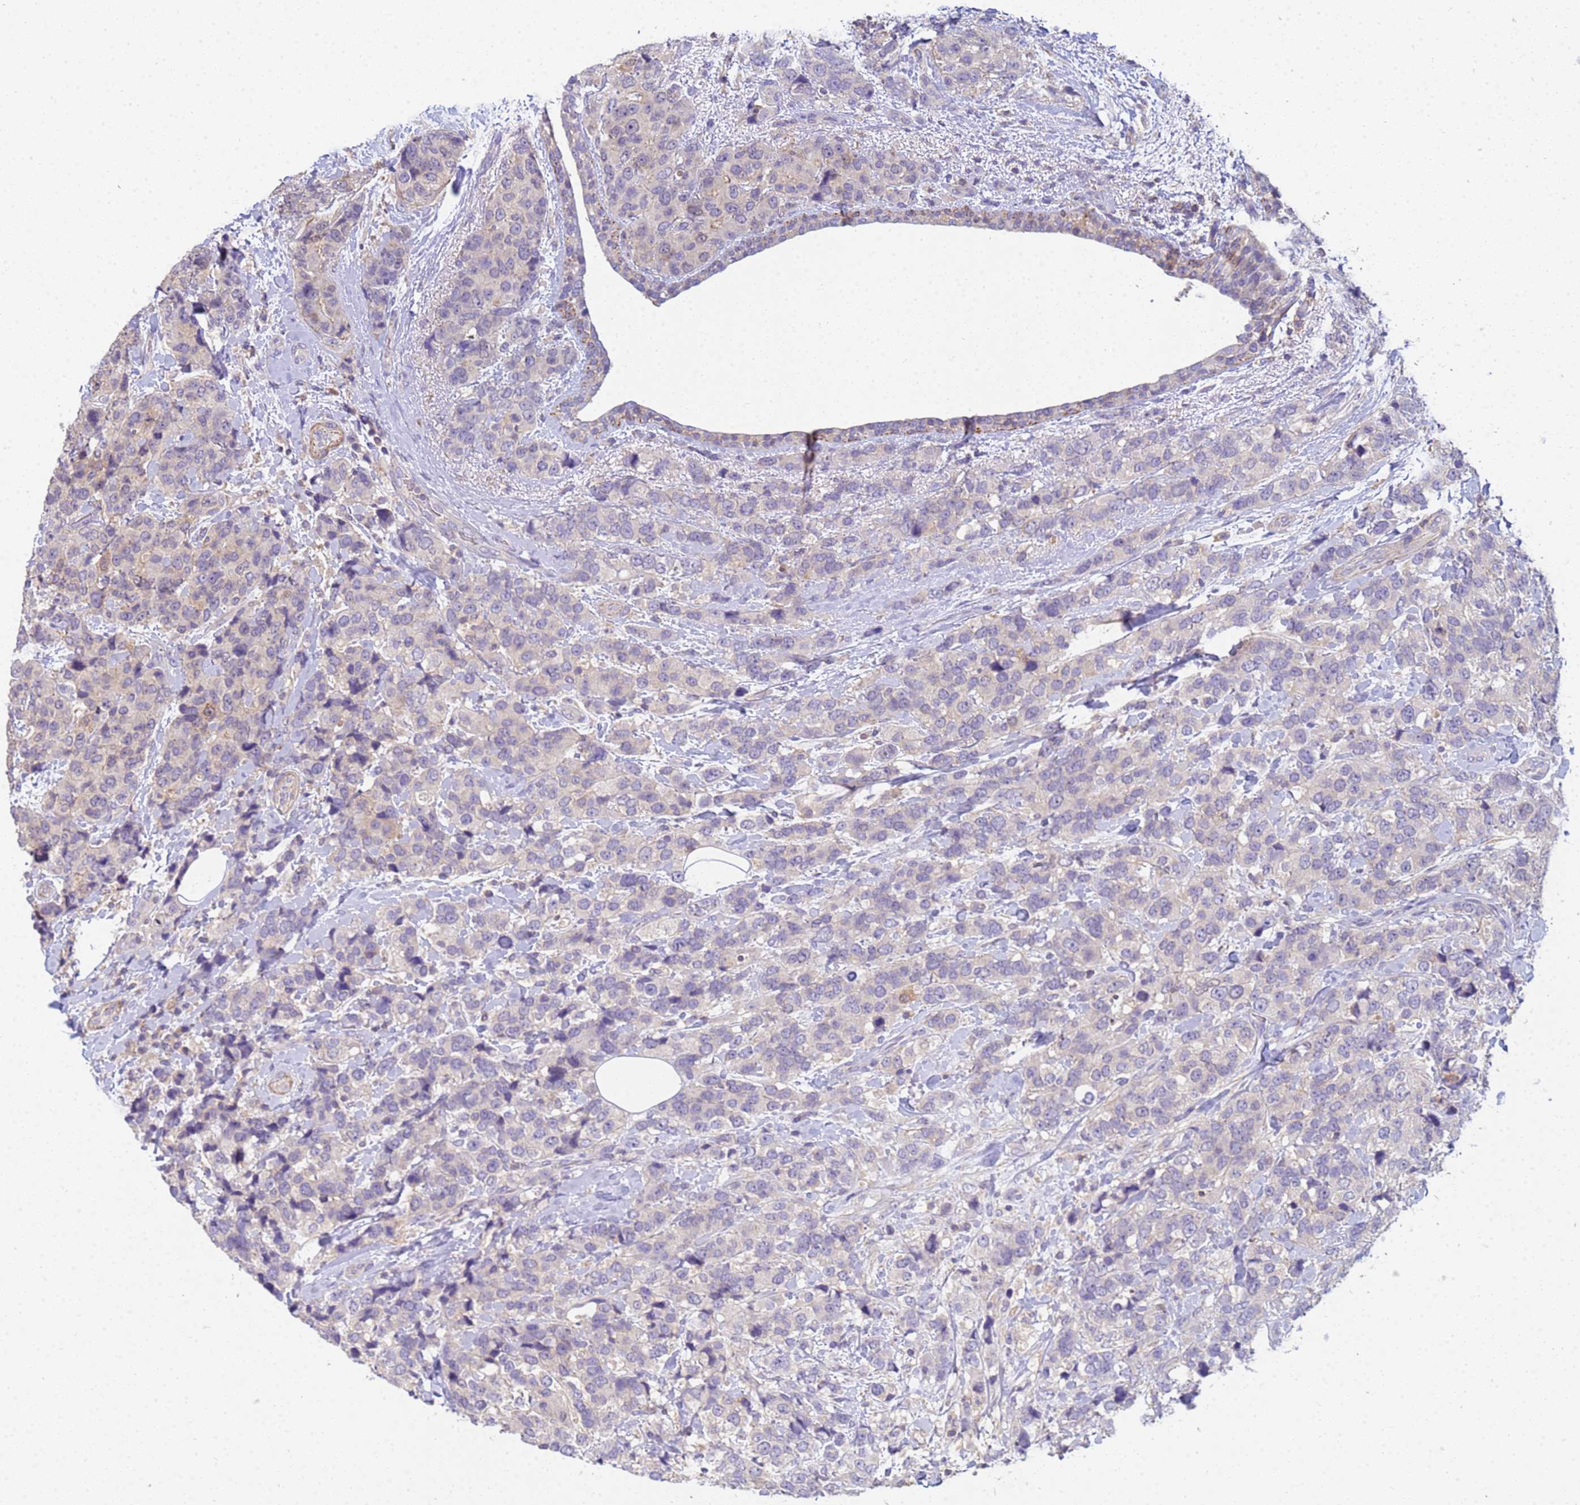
{"staining": {"intensity": "negative", "quantity": "none", "location": "none"}, "tissue": "breast cancer", "cell_type": "Tumor cells", "image_type": "cancer", "snomed": [{"axis": "morphology", "description": "Lobular carcinoma"}, {"axis": "topography", "description": "Breast"}], "caption": "High power microscopy photomicrograph of an immunohistochemistry (IHC) photomicrograph of breast cancer (lobular carcinoma), revealing no significant expression in tumor cells.", "gene": "KLHL13", "patient": {"sex": "female", "age": 59}}